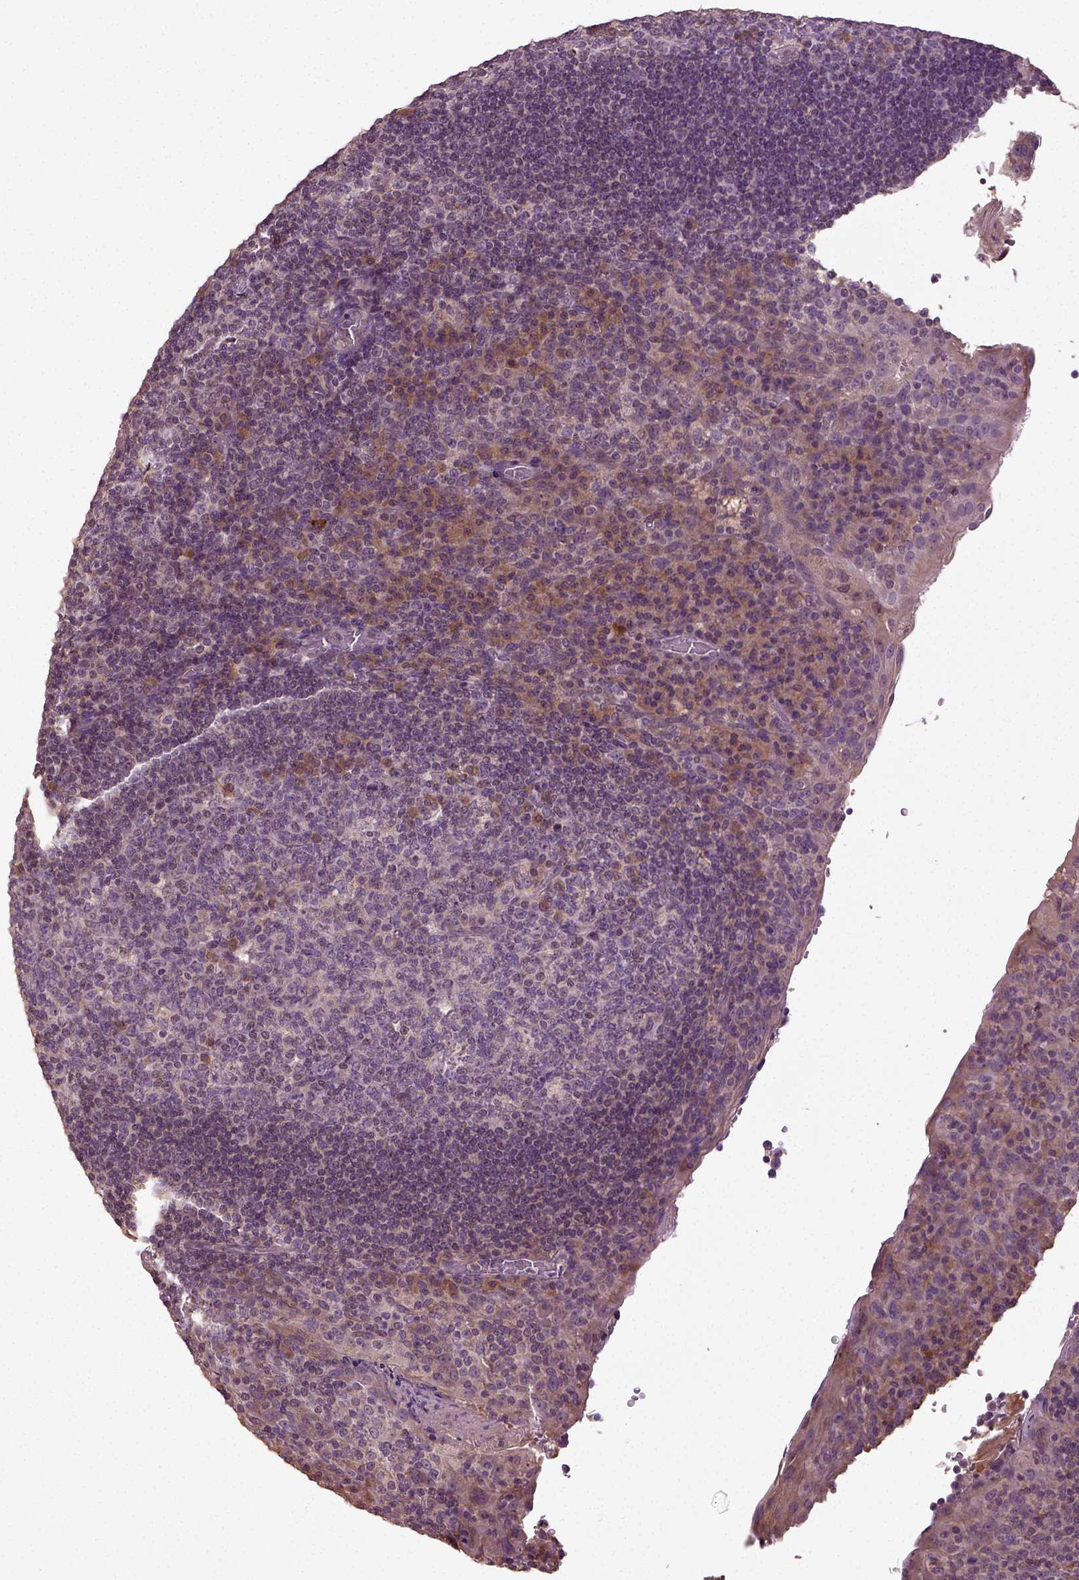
{"staining": {"intensity": "moderate", "quantity": "<25%", "location": "cytoplasmic/membranous"}, "tissue": "tonsil", "cell_type": "Germinal center cells", "image_type": "normal", "snomed": [{"axis": "morphology", "description": "Normal tissue, NOS"}, {"axis": "topography", "description": "Tonsil"}], "caption": "Protein expression analysis of unremarkable human tonsil reveals moderate cytoplasmic/membranous staining in approximately <25% of germinal center cells.", "gene": "ERV3", "patient": {"sex": "male", "age": 17}}